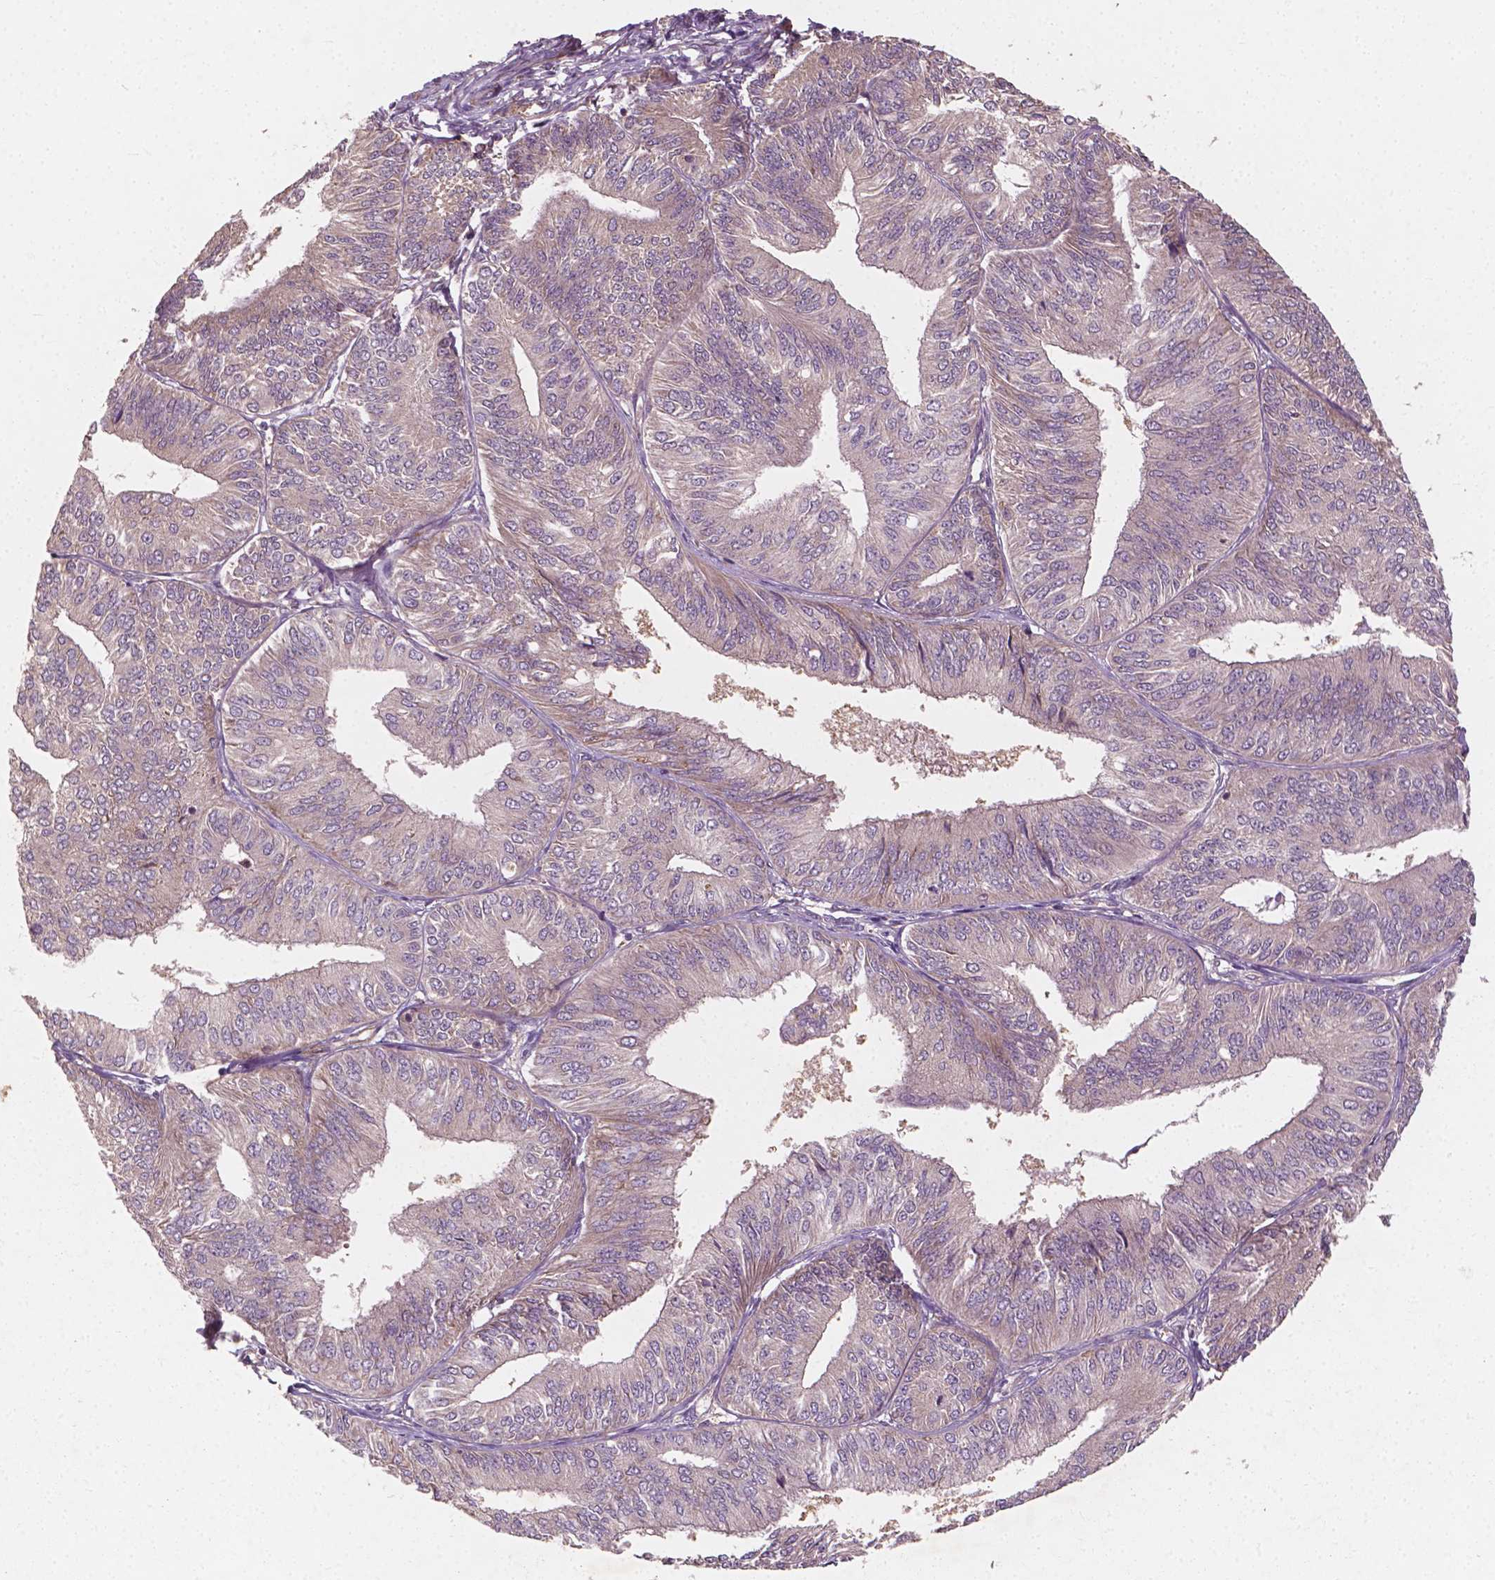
{"staining": {"intensity": "weak", "quantity": "25%-75%", "location": "cytoplasmic/membranous"}, "tissue": "endometrial cancer", "cell_type": "Tumor cells", "image_type": "cancer", "snomed": [{"axis": "morphology", "description": "Adenocarcinoma, NOS"}, {"axis": "topography", "description": "Endometrium"}], "caption": "Weak cytoplasmic/membranous positivity is appreciated in approximately 25%-75% of tumor cells in endometrial cancer (adenocarcinoma).", "gene": "CYFIP2", "patient": {"sex": "female", "age": 58}}